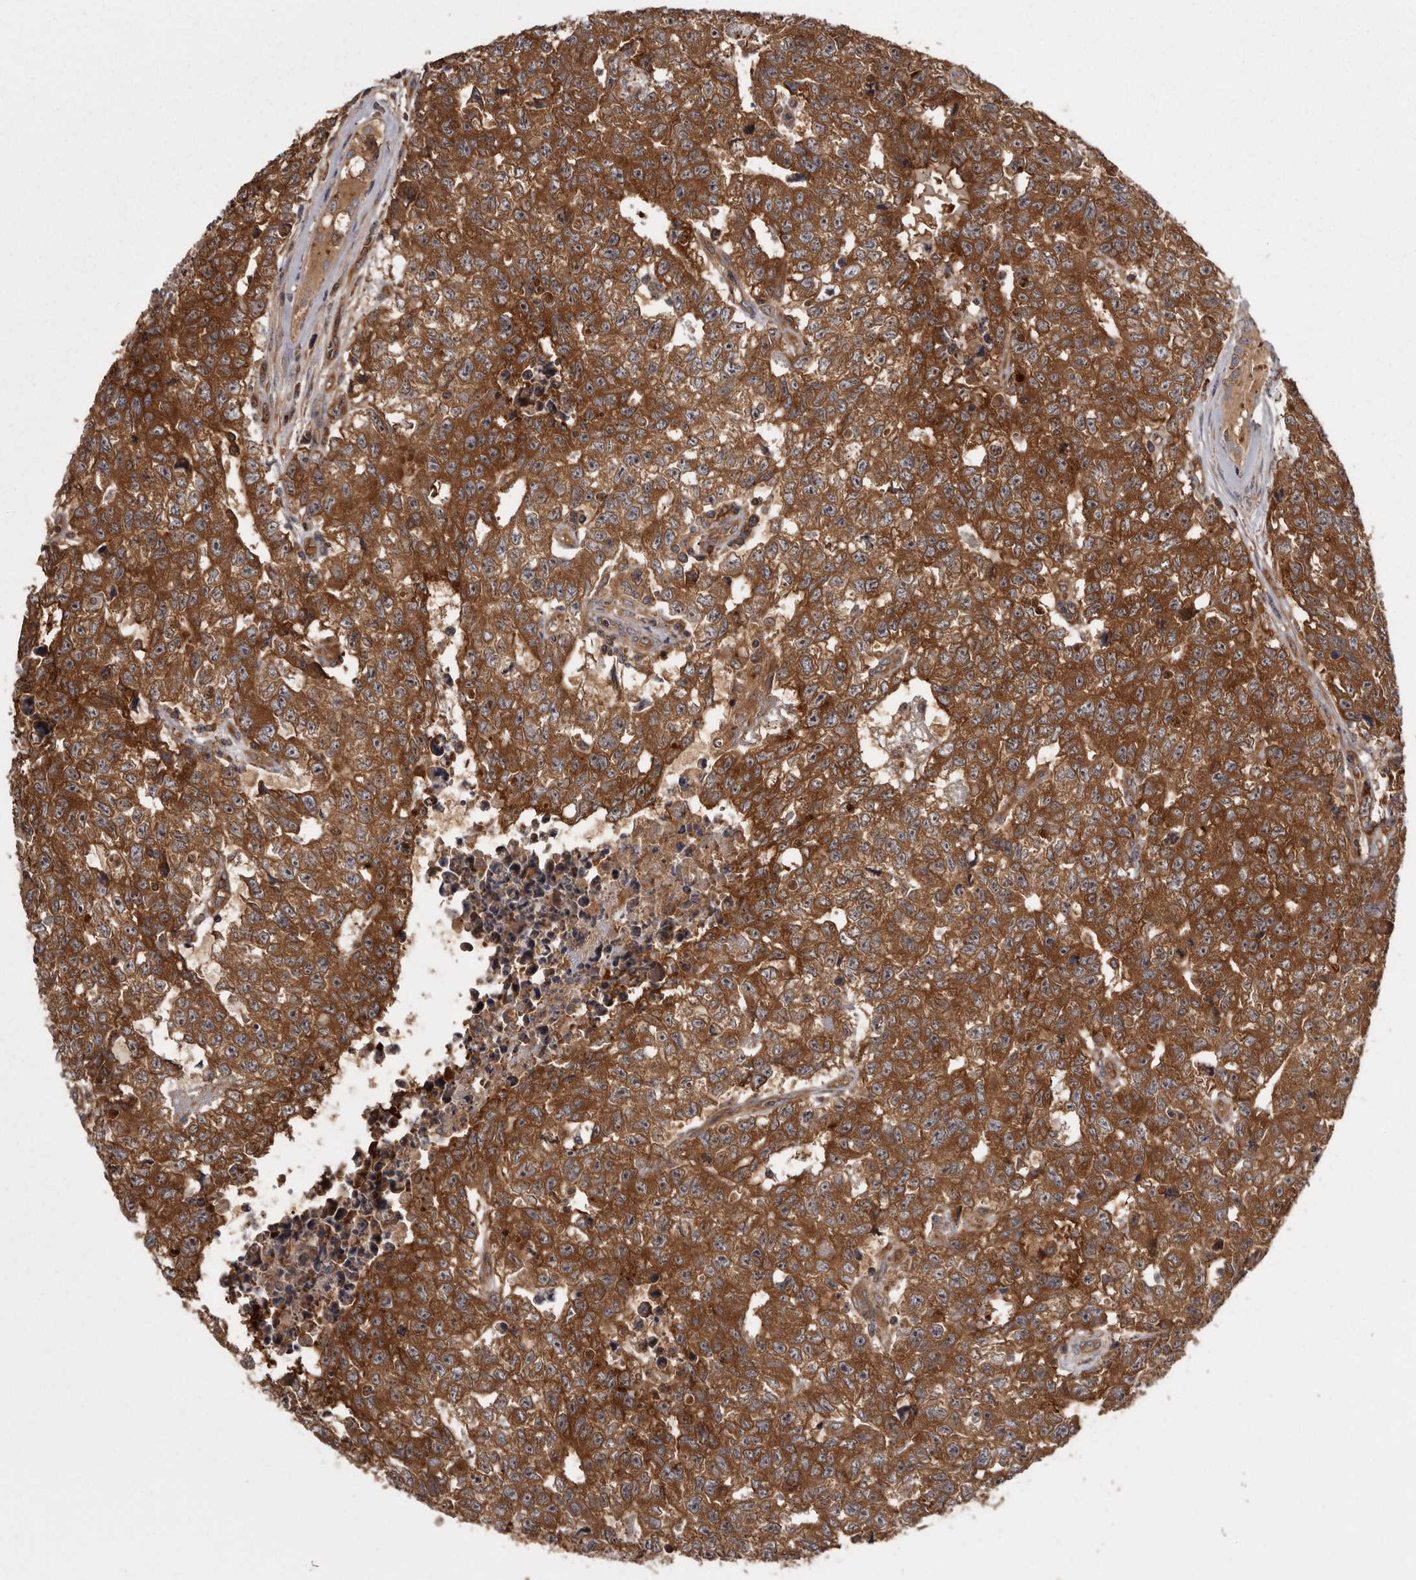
{"staining": {"intensity": "strong", "quantity": ">75%", "location": "cytoplasmic/membranous"}, "tissue": "testis cancer", "cell_type": "Tumor cells", "image_type": "cancer", "snomed": [{"axis": "morphology", "description": "Carcinoma, Embryonal, NOS"}, {"axis": "topography", "description": "Testis"}], "caption": "Protein expression by immunohistochemistry (IHC) shows strong cytoplasmic/membranous positivity in about >75% of tumor cells in embryonal carcinoma (testis).", "gene": "DARS1", "patient": {"sex": "male", "age": 28}}